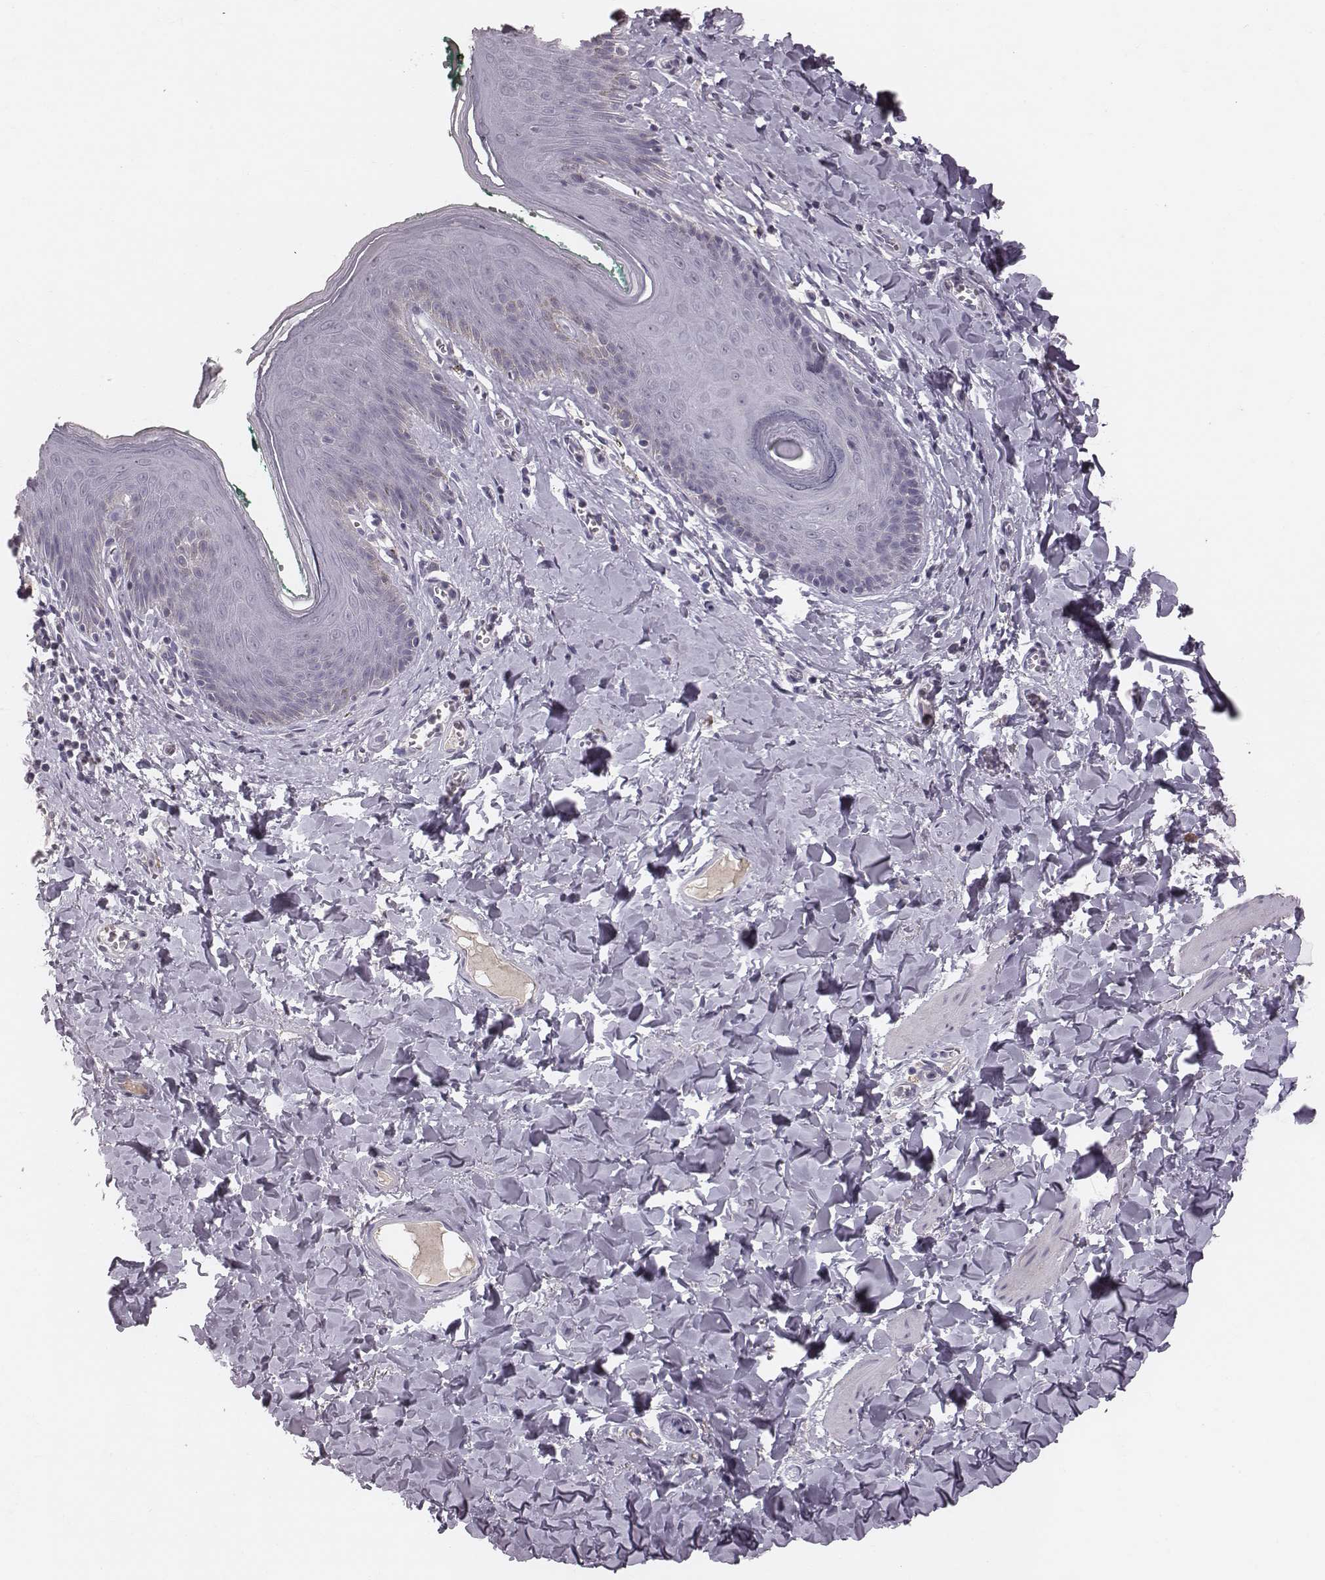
{"staining": {"intensity": "negative", "quantity": "none", "location": "none"}, "tissue": "skin", "cell_type": "Epidermal cells", "image_type": "normal", "snomed": [{"axis": "morphology", "description": "Normal tissue, NOS"}, {"axis": "topography", "description": "Vulva"}, {"axis": "topography", "description": "Peripheral nerve tissue"}], "caption": "An immunohistochemistry photomicrograph of normal skin is shown. There is no staining in epidermal cells of skin. The staining was performed using DAB (3,3'-diaminobenzidine) to visualize the protein expression in brown, while the nuclei were stained in blue with hematoxylin (Magnification: 20x).", "gene": "CFTR", "patient": {"sex": "female", "age": 66}}